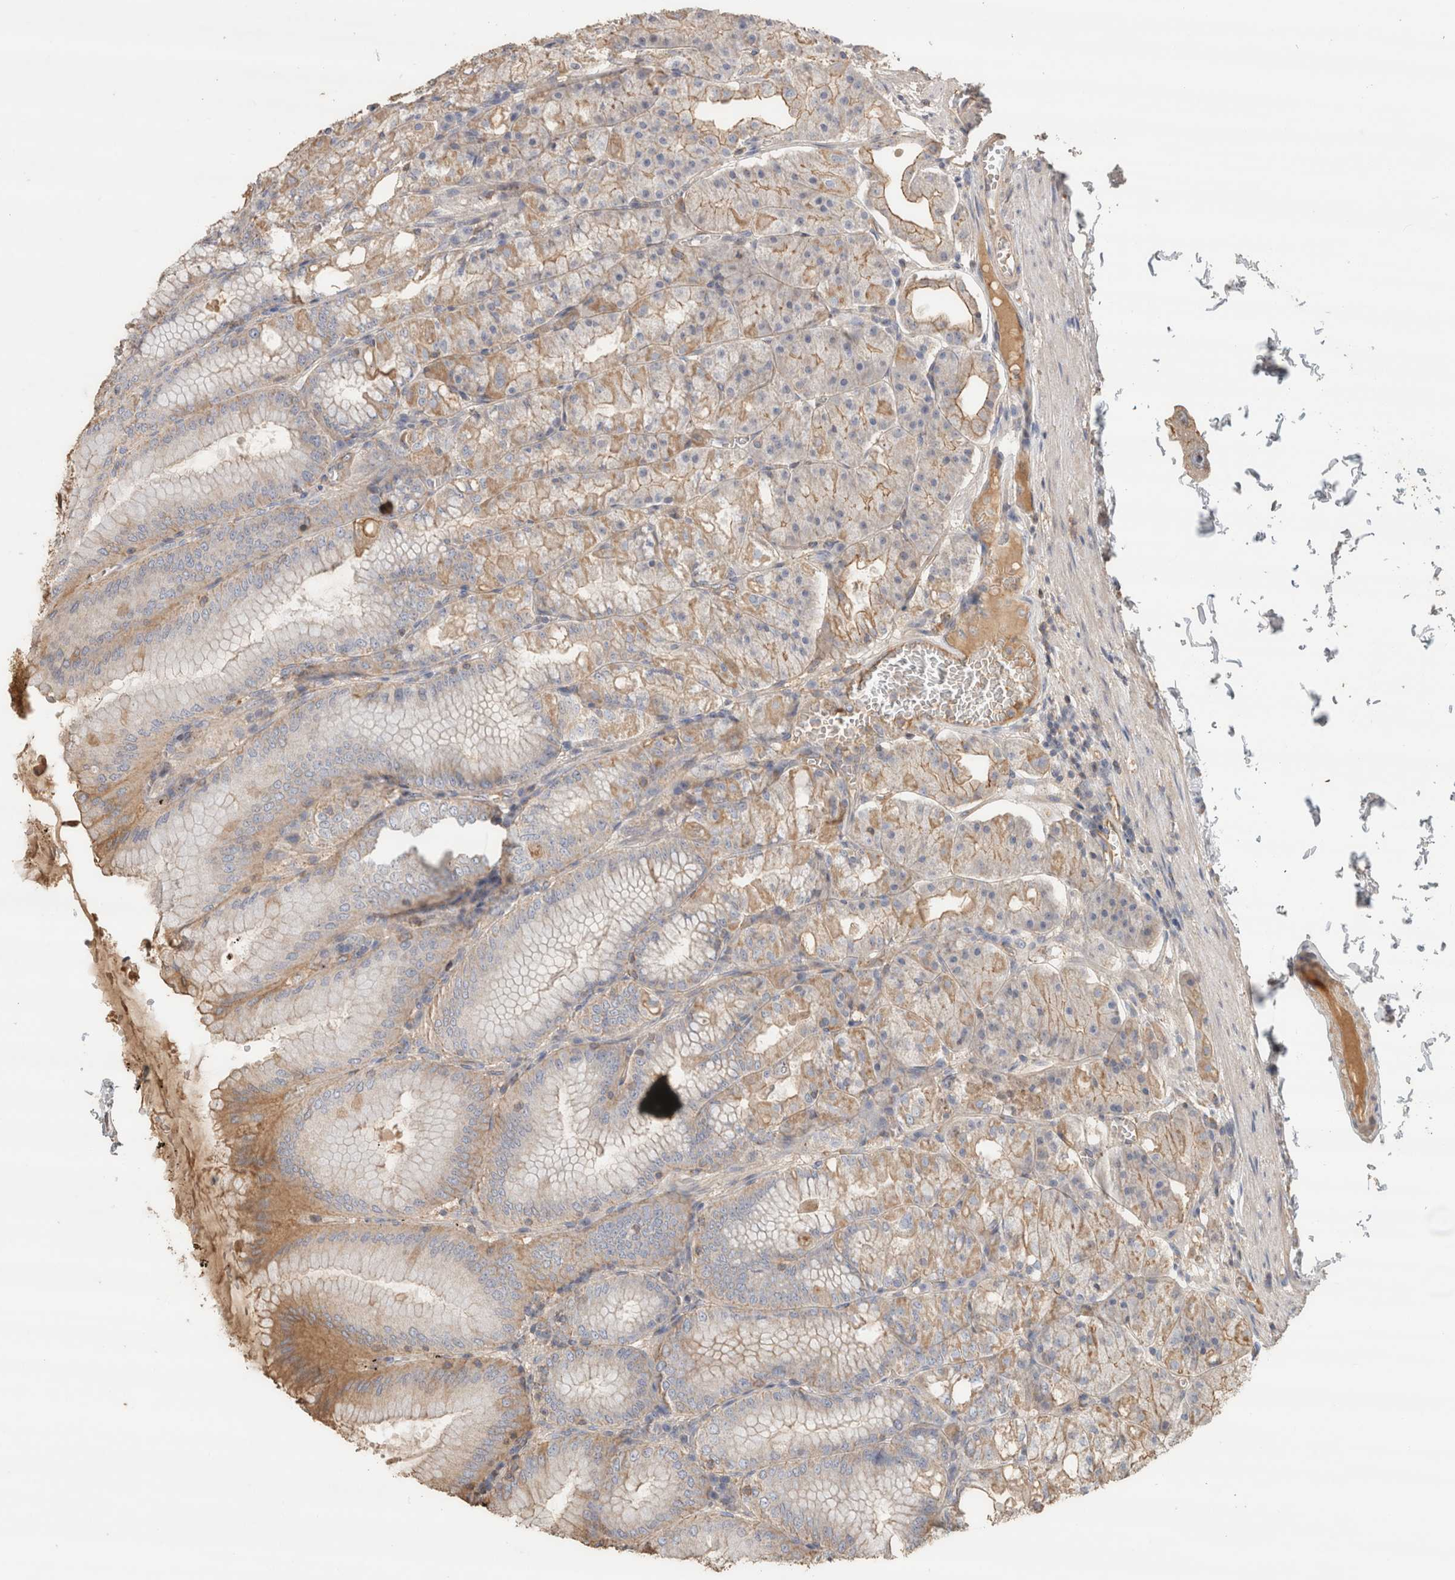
{"staining": {"intensity": "moderate", "quantity": "25%-75%", "location": "cytoplasmic/membranous"}, "tissue": "stomach", "cell_type": "Glandular cells", "image_type": "normal", "snomed": [{"axis": "morphology", "description": "Normal tissue, NOS"}, {"axis": "topography", "description": "Stomach, lower"}], "caption": "Protein expression analysis of benign stomach reveals moderate cytoplasmic/membranous expression in approximately 25%-75% of glandular cells.", "gene": "EIF4G3", "patient": {"sex": "male", "age": 71}}